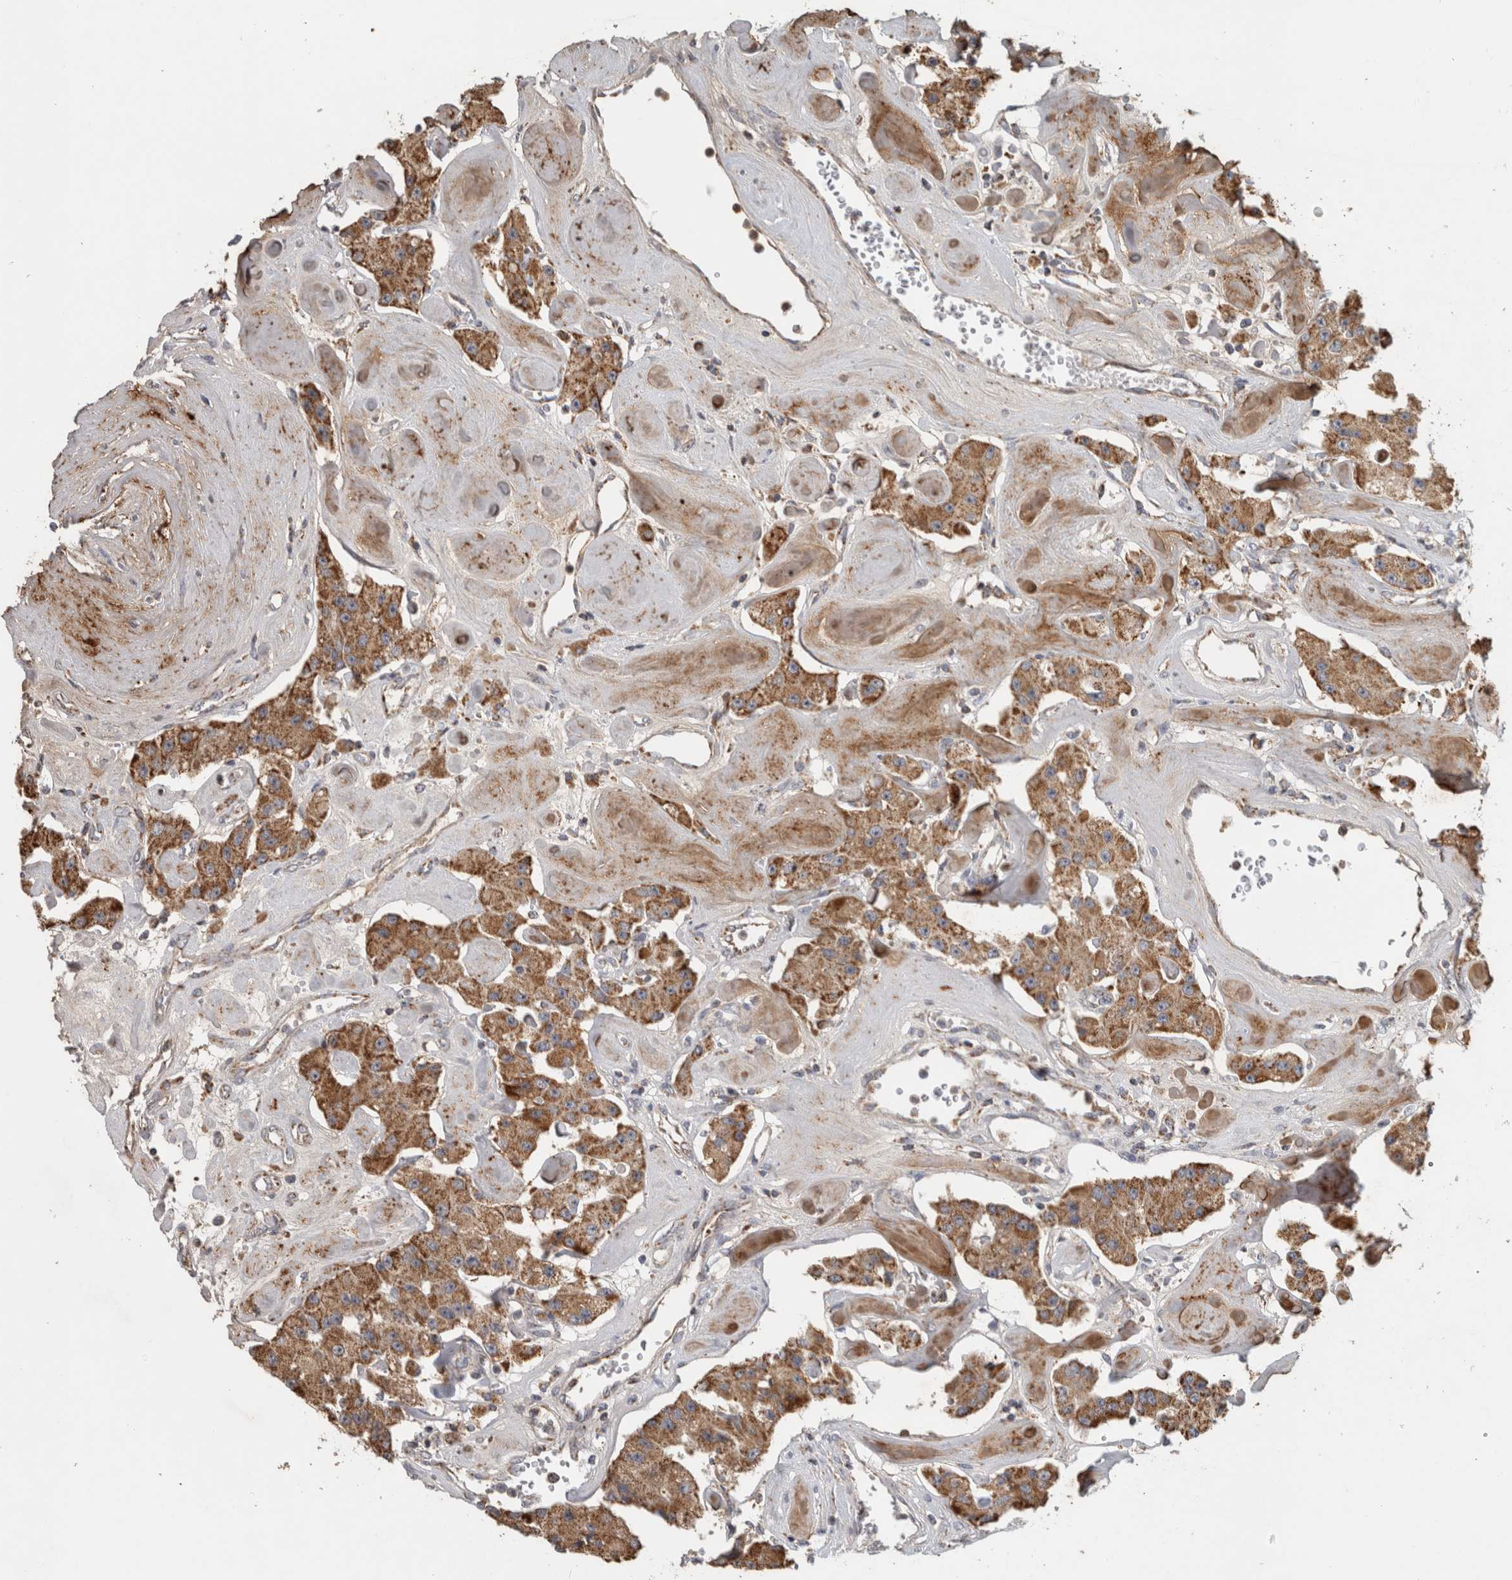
{"staining": {"intensity": "moderate", "quantity": ">75%", "location": "cytoplasmic/membranous"}, "tissue": "carcinoid", "cell_type": "Tumor cells", "image_type": "cancer", "snomed": [{"axis": "morphology", "description": "Carcinoid, malignant, NOS"}, {"axis": "topography", "description": "Pancreas"}], "caption": "Immunohistochemical staining of malignant carcinoid shows medium levels of moderate cytoplasmic/membranous protein positivity in approximately >75% of tumor cells. The staining is performed using DAB brown chromogen to label protein expression. The nuclei are counter-stained blue using hematoxylin.", "gene": "ST8SIA1", "patient": {"sex": "male", "age": 41}}